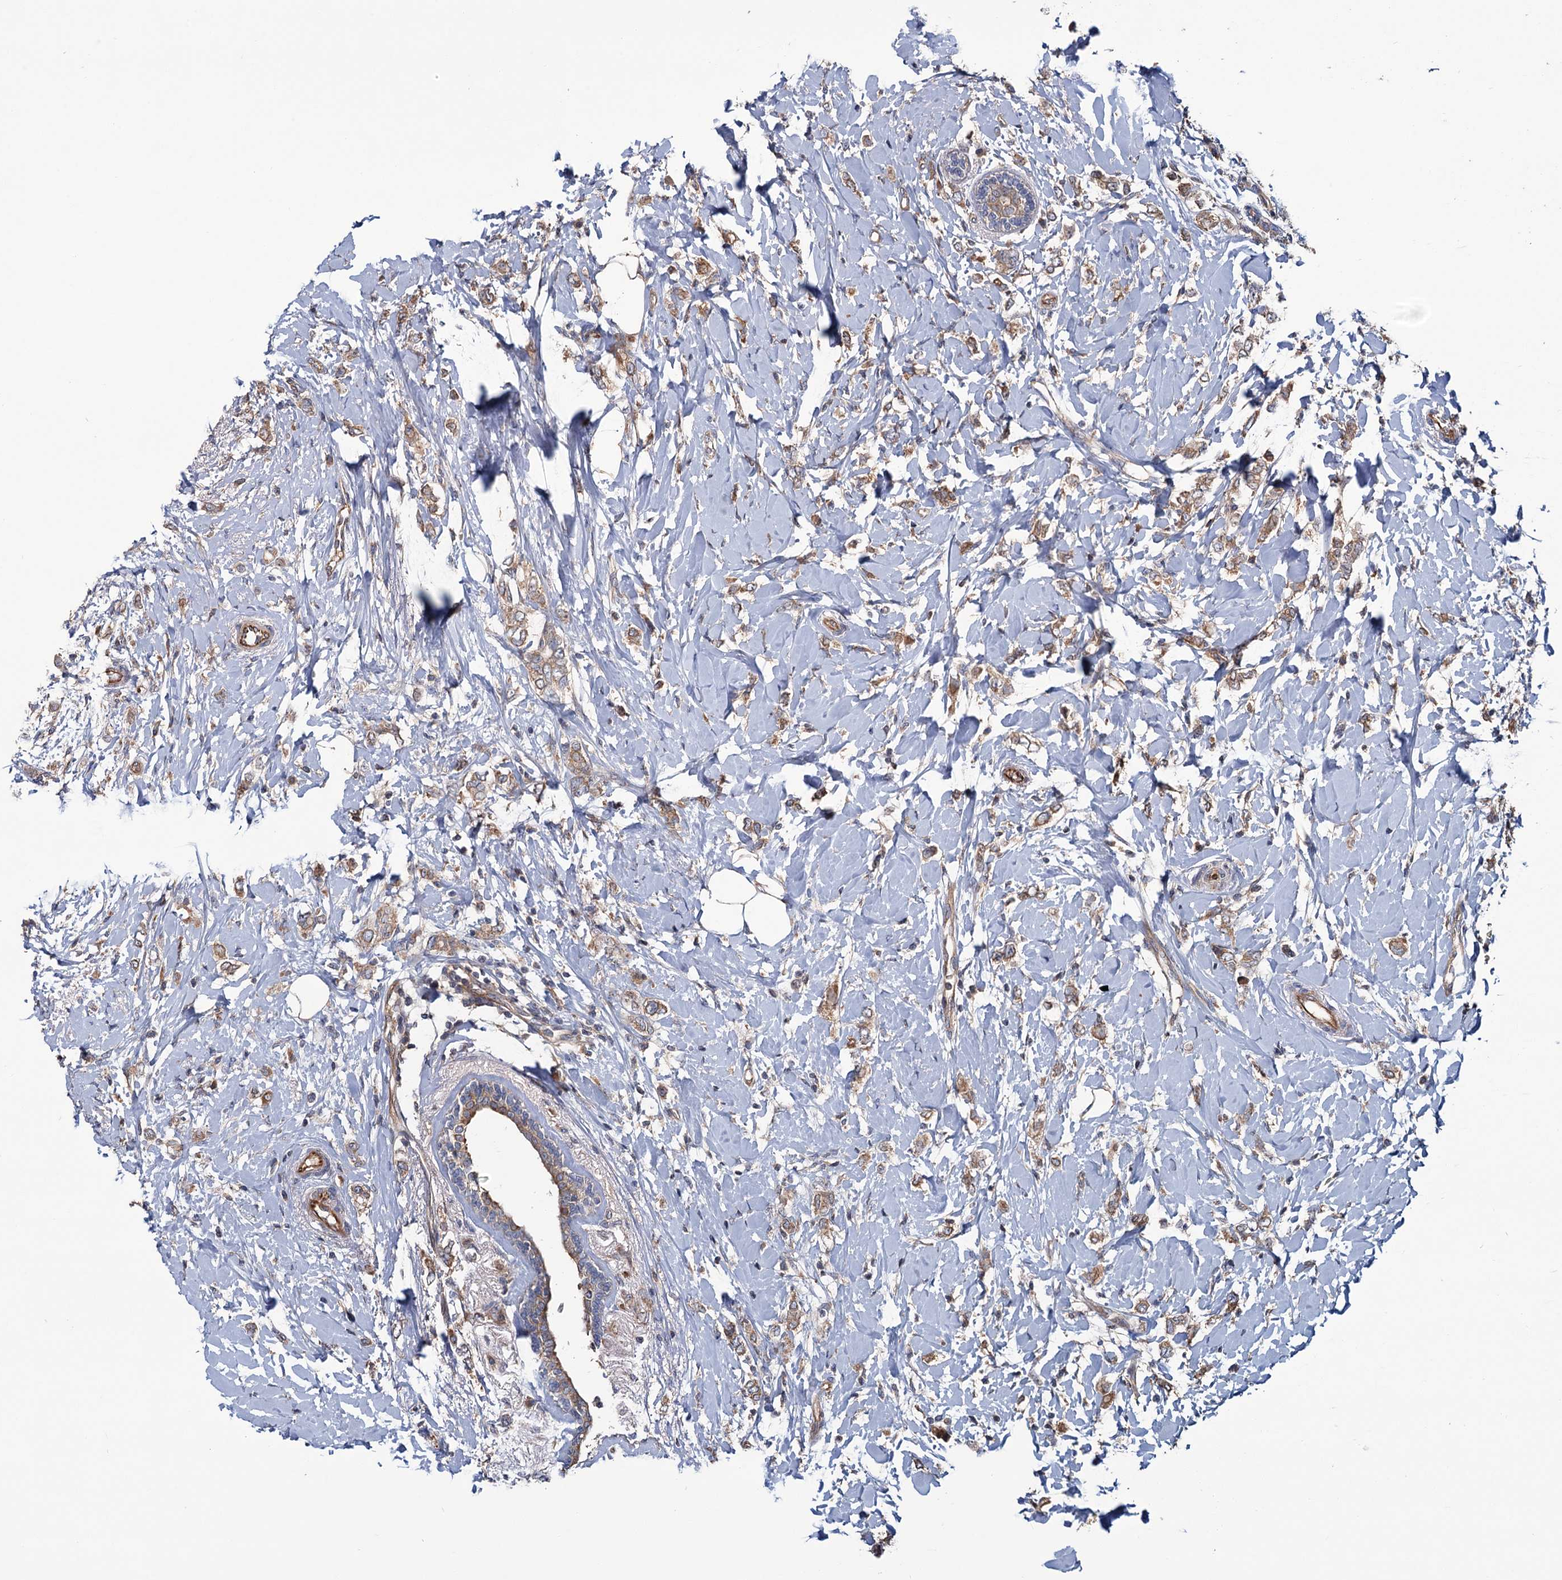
{"staining": {"intensity": "moderate", "quantity": ">75%", "location": "cytoplasmic/membranous"}, "tissue": "breast cancer", "cell_type": "Tumor cells", "image_type": "cancer", "snomed": [{"axis": "morphology", "description": "Normal tissue, NOS"}, {"axis": "morphology", "description": "Lobular carcinoma"}, {"axis": "topography", "description": "Breast"}], "caption": "A brown stain labels moderate cytoplasmic/membranous staining of a protein in breast cancer tumor cells.", "gene": "MTRR", "patient": {"sex": "female", "age": 47}}